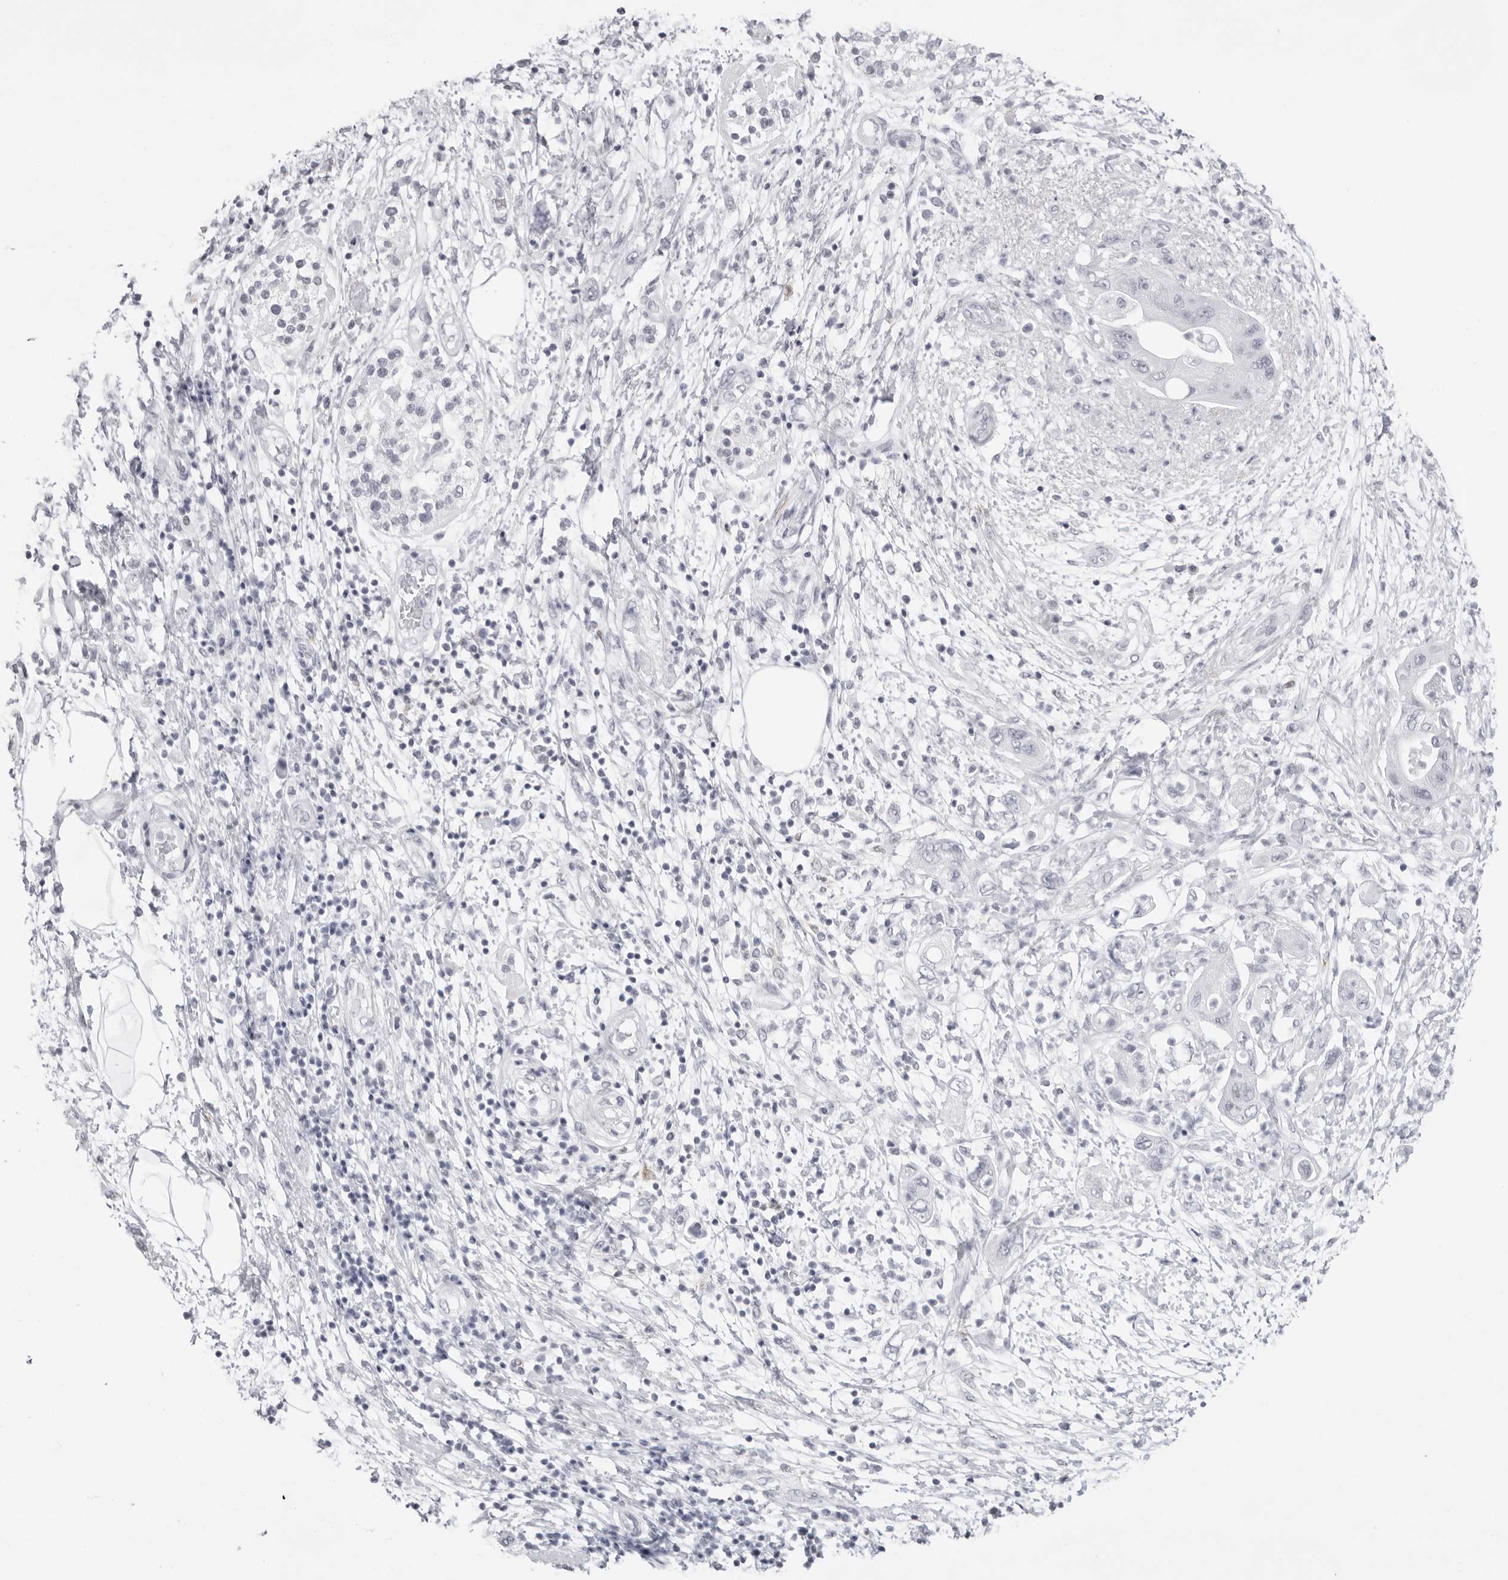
{"staining": {"intensity": "negative", "quantity": "none", "location": "none"}, "tissue": "pancreatic cancer", "cell_type": "Tumor cells", "image_type": "cancer", "snomed": [{"axis": "morphology", "description": "Adenocarcinoma, NOS"}, {"axis": "topography", "description": "Pancreas"}], "caption": "Tumor cells are negative for brown protein staining in pancreatic adenocarcinoma.", "gene": "KLK12", "patient": {"sex": "female", "age": 73}}